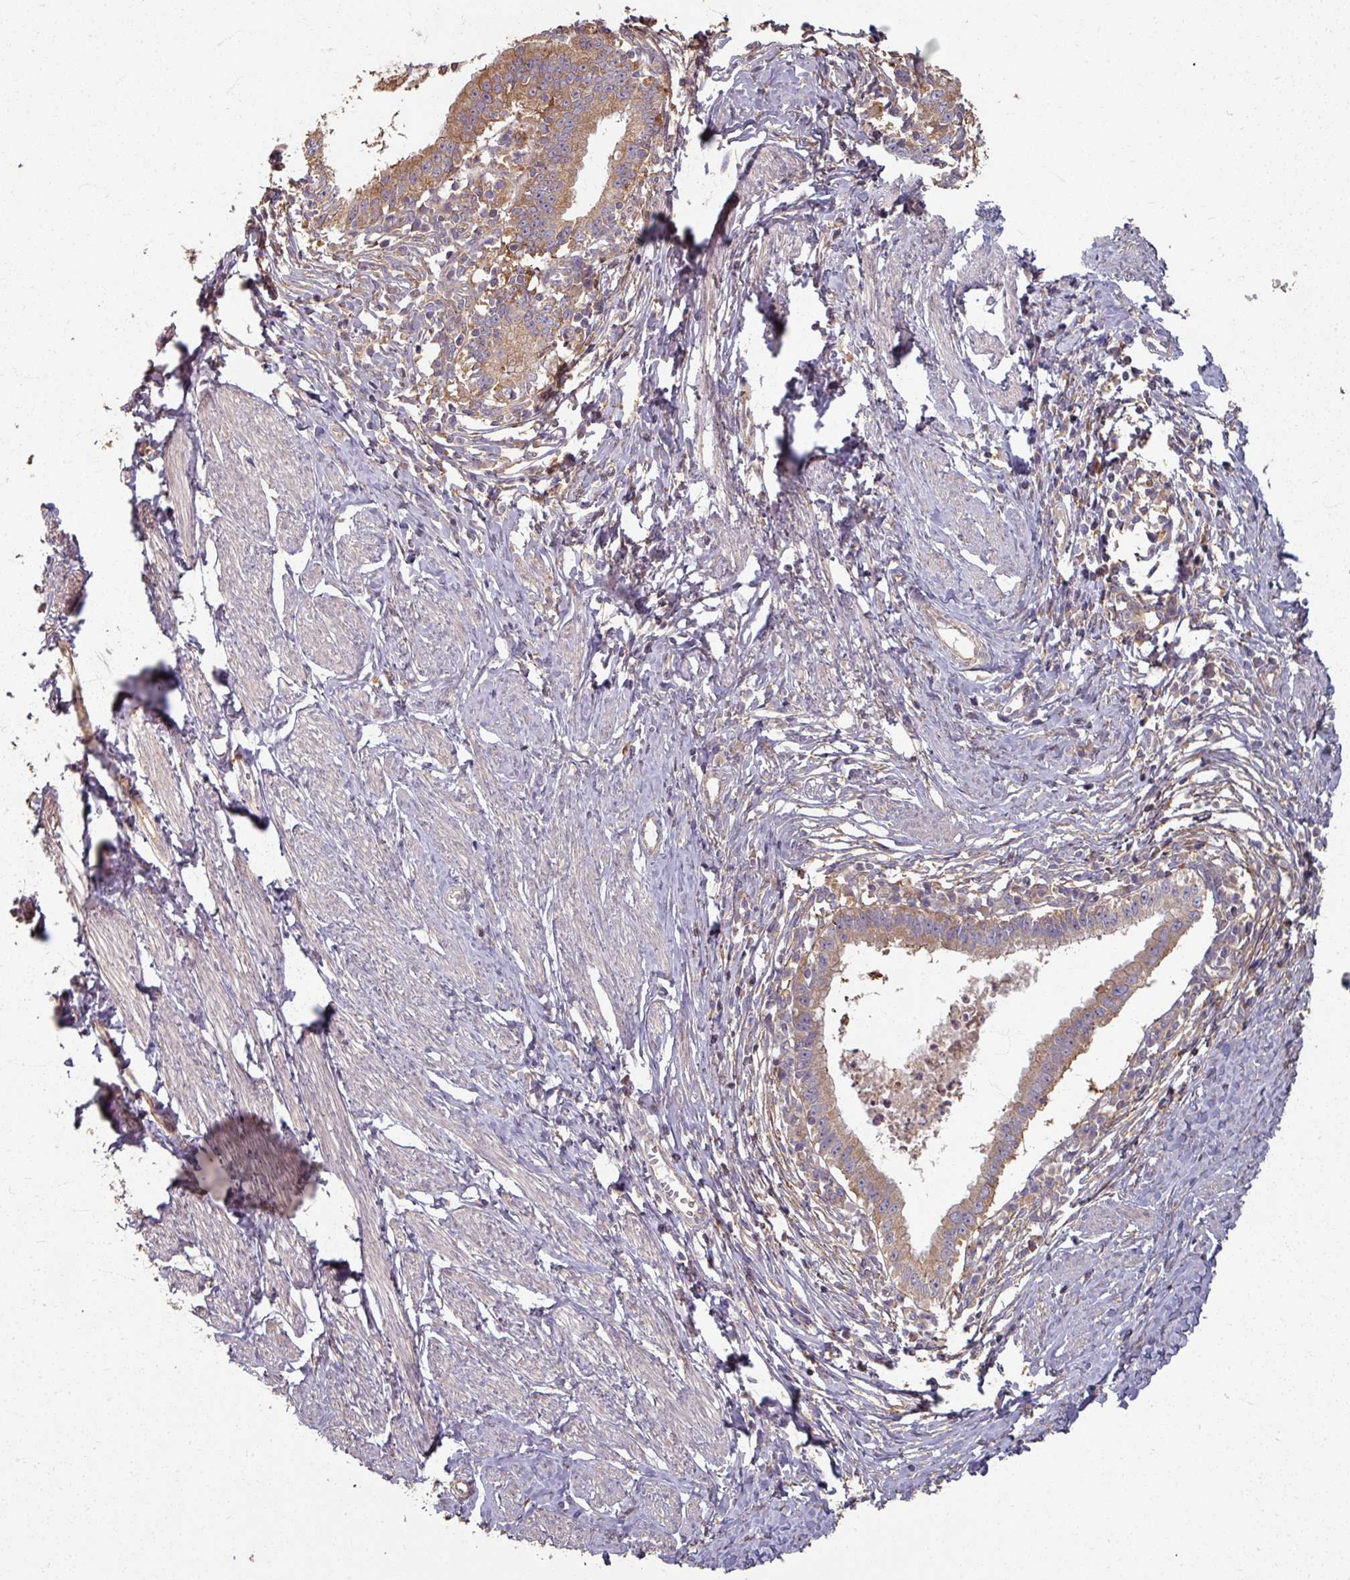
{"staining": {"intensity": "moderate", "quantity": ">75%", "location": "cytoplasmic/membranous"}, "tissue": "cervical cancer", "cell_type": "Tumor cells", "image_type": "cancer", "snomed": [{"axis": "morphology", "description": "Adenocarcinoma, NOS"}, {"axis": "topography", "description": "Cervix"}], "caption": "Cervical adenocarcinoma stained with IHC reveals moderate cytoplasmic/membranous staining in approximately >75% of tumor cells.", "gene": "CCDC68", "patient": {"sex": "female", "age": 36}}